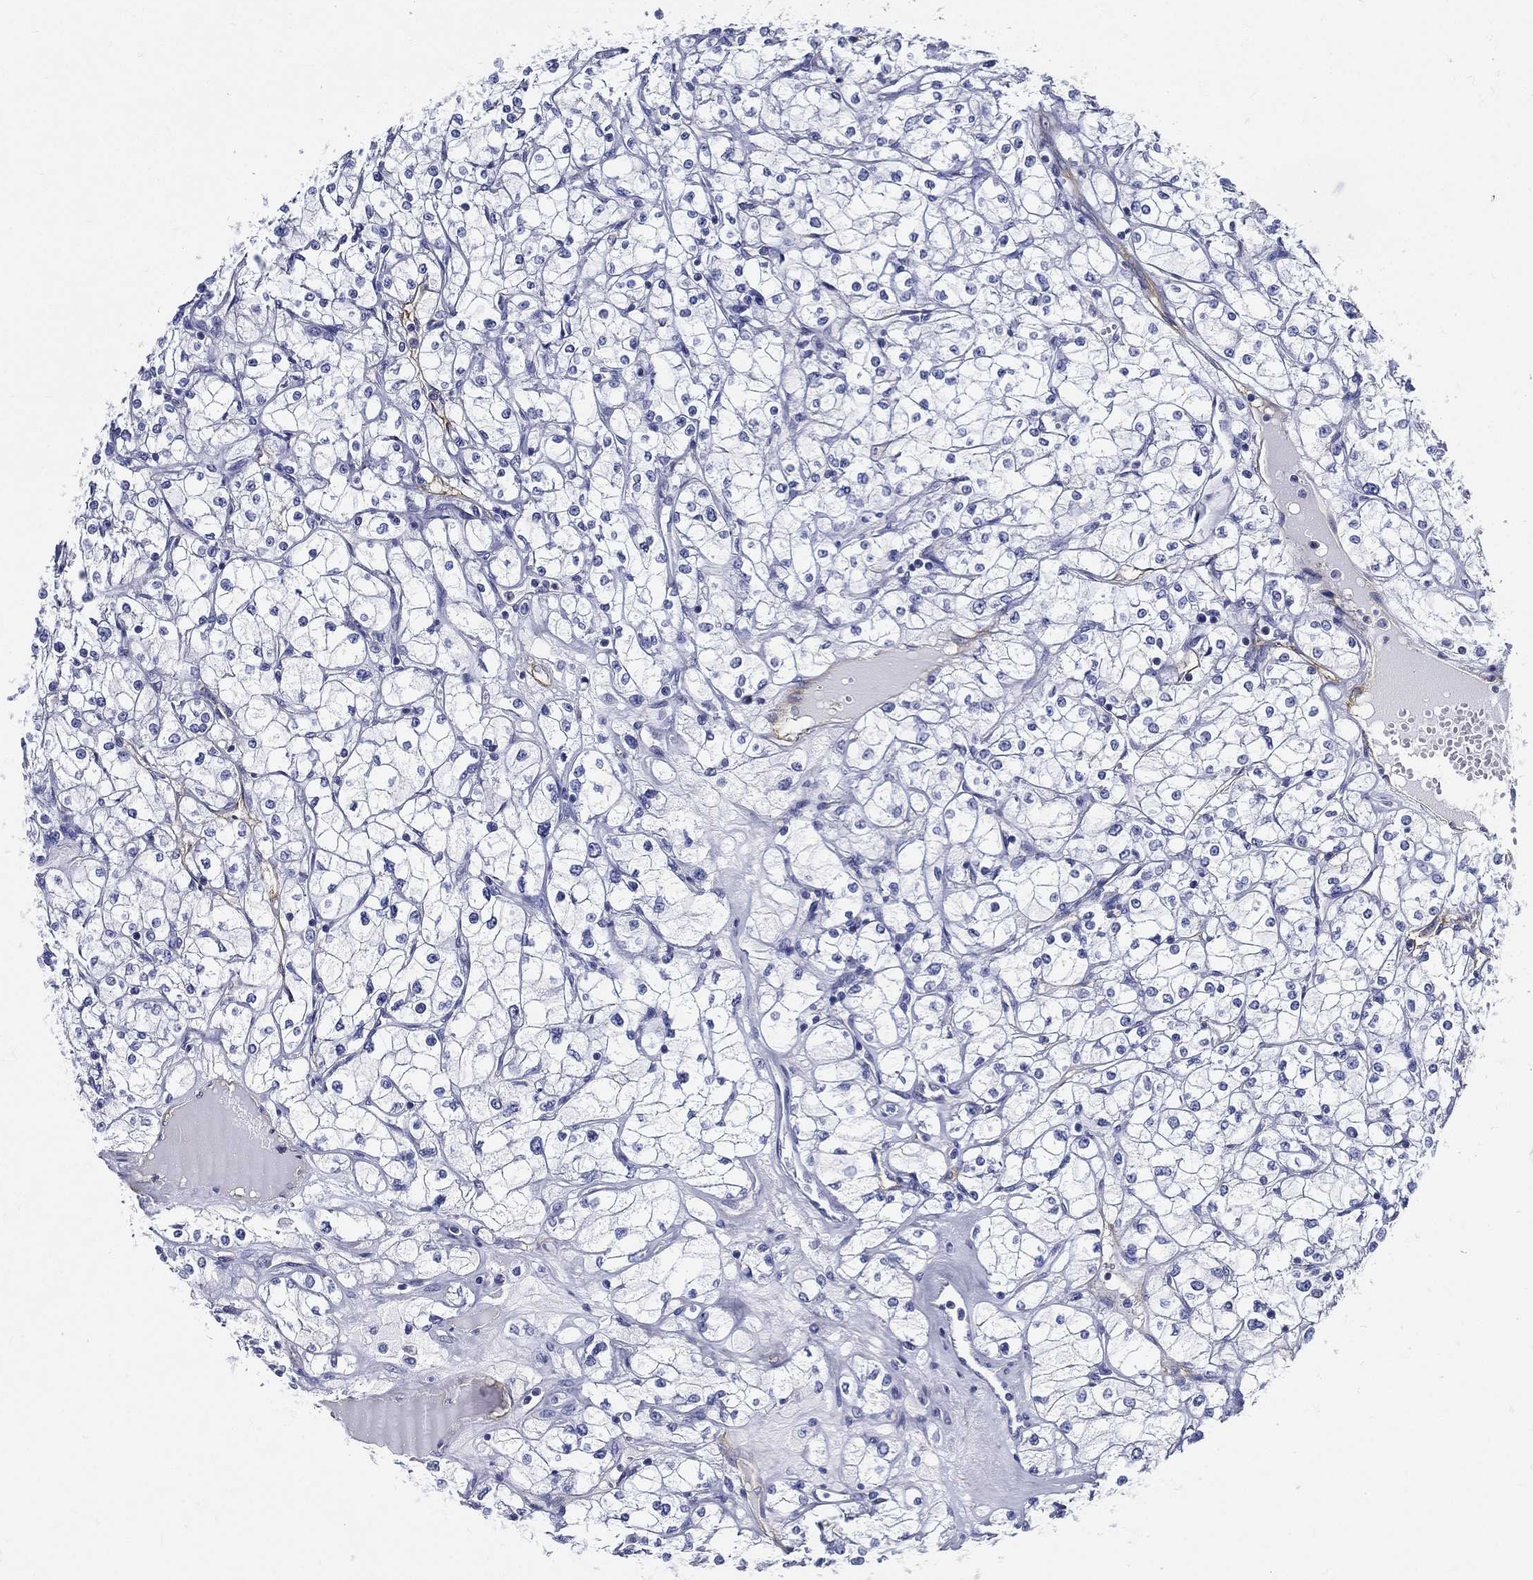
{"staining": {"intensity": "negative", "quantity": "none", "location": "none"}, "tissue": "renal cancer", "cell_type": "Tumor cells", "image_type": "cancer", "snomed": [{"axis": "morphology", "description": "Adenocarcinoma, NOS"}, {"axis": "topography", "description": "Kidney"}], "caption": "A high-resolution image shows immunohistochemistry (IHC) staining of renal adenocarcinoma, which shows no significant staining in tumor cells.", "gene": "NEDD9", "patient": {"sex": "male", "age": 67}}